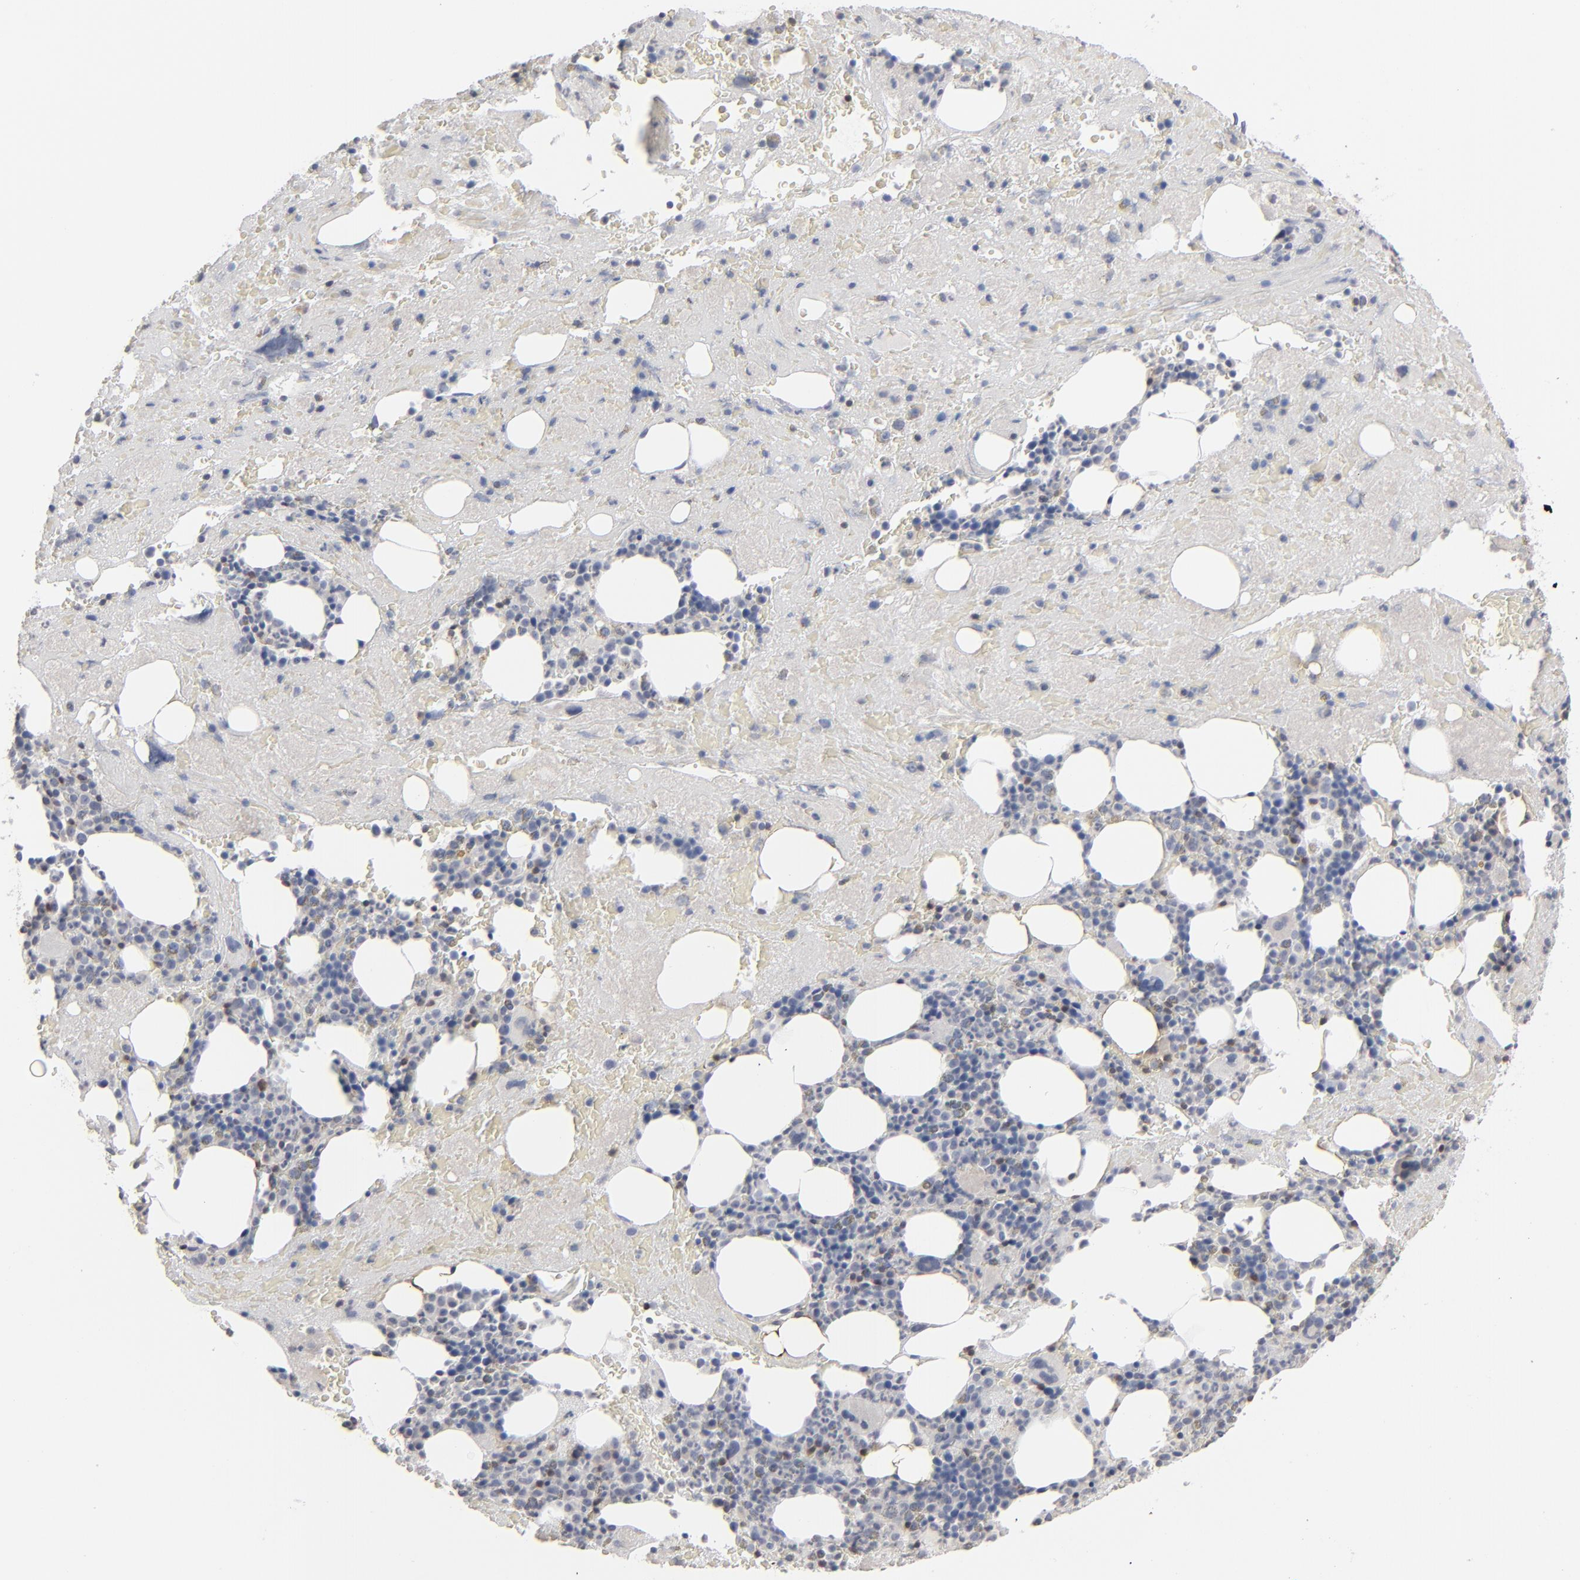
{"staining": {"intensity": "negative", "quantity": "none", "location": "none"}, "tissue": "bone marrow", "cell_type": "Hematopoietic cells", "image_type": "normal", "snomed": [{"axis": "morphology", "description": "Normal tissue, NOS"}, {"axis": "topography", "description": "Bone marrow"}], "caption": "Protein analysis of unremarkable bone marrow reveals no significant staining in hematopoietic cells.", "gene": "STAT4", "patient": {"sex": "male", "age": 76}}